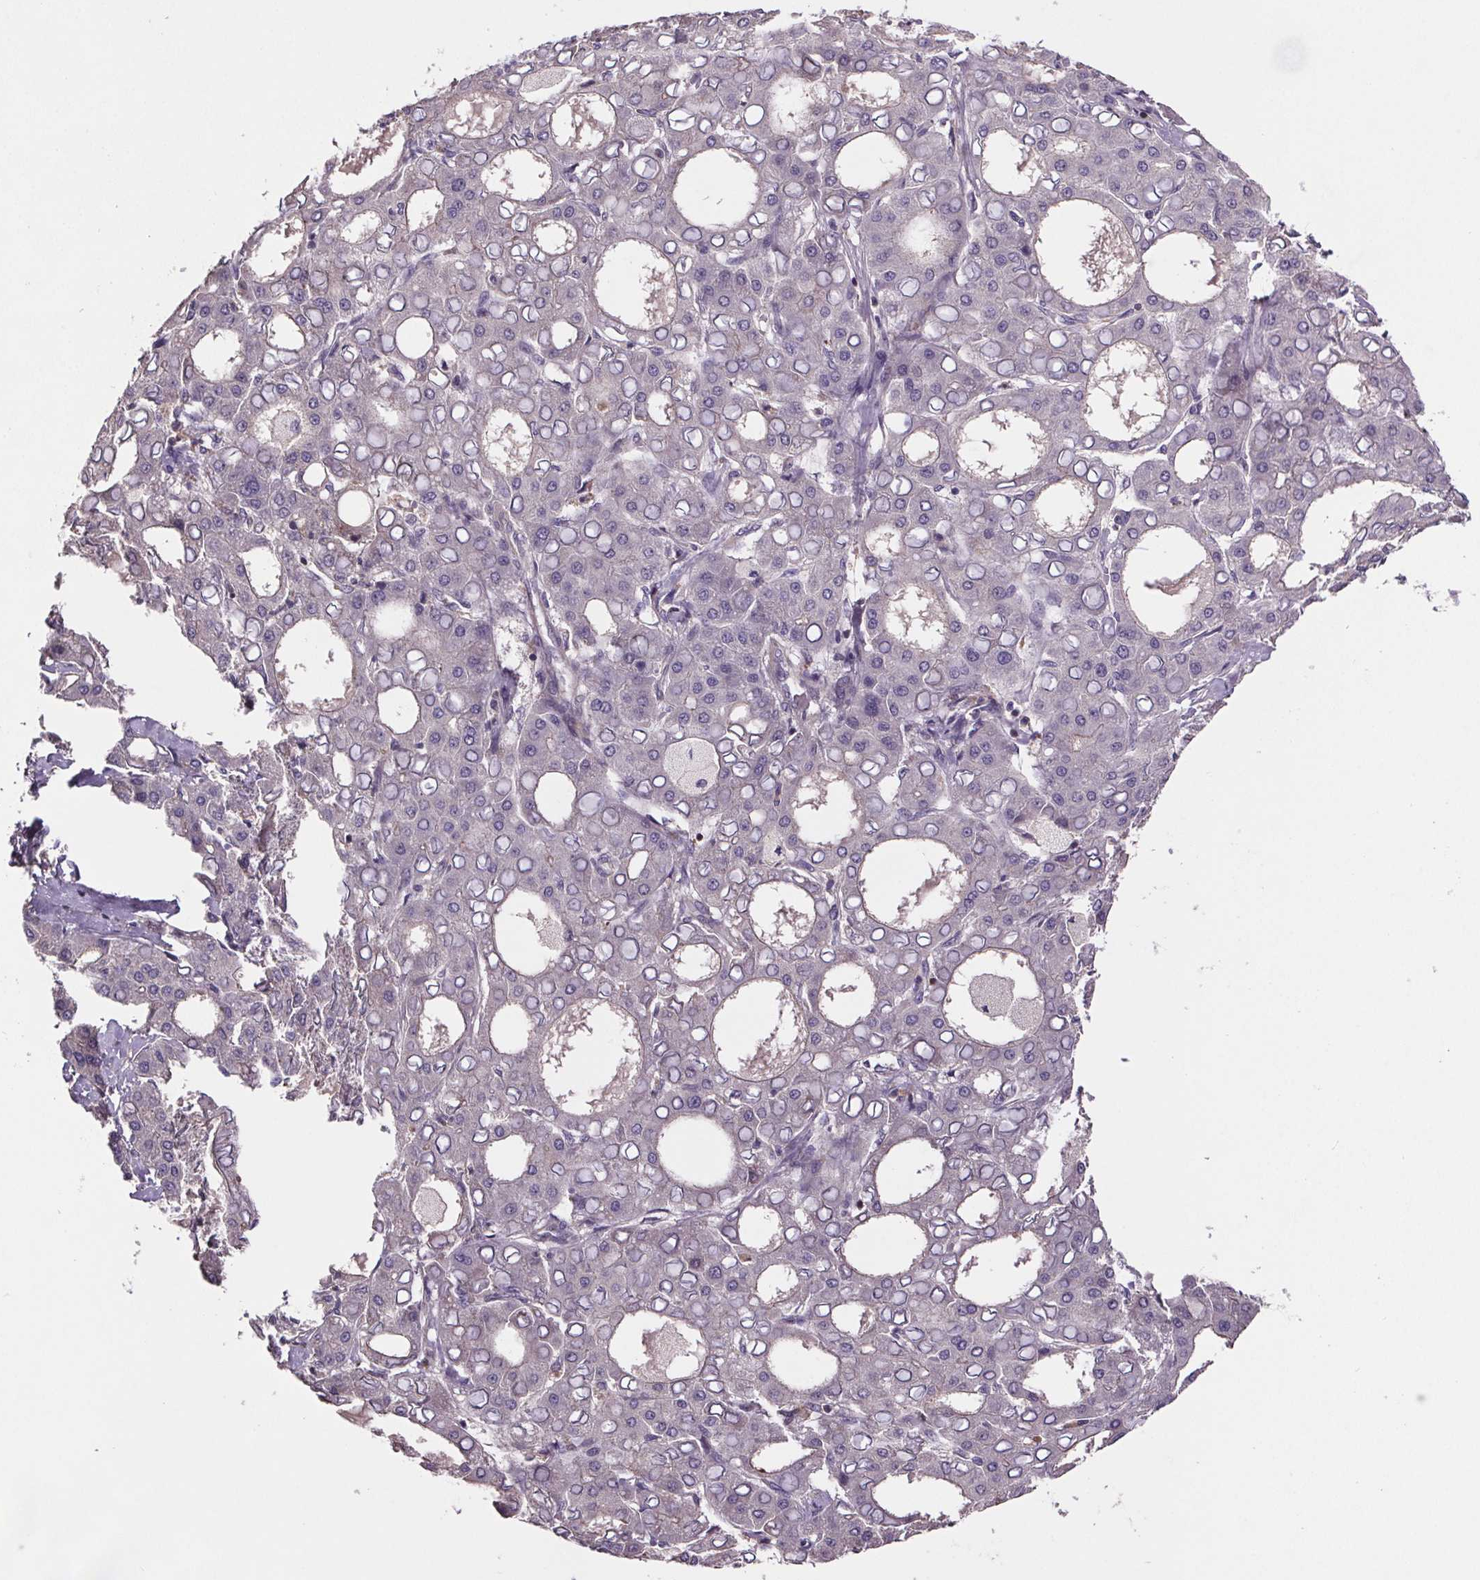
{"staining": {"intensity": "negative", "quantity": "none", "location": "none"}, "tissue": "liver cancer", "cell_type": "Tumor cells", "image_type": "cancer", "snomed": [{"axis": "morphology", "description": "Carcinoma, Hepatocellular, NOS"}, {"axis": "topography", "description": "Liver"}], "caption": "Immunohistochemical staining of human liver cancer (hepatocellular carcinoma) reveals no significant staining in tumor cells. The staining was performed using DAB to visualize the protein expression in brown, while the nuclei were stained in blue with hematoxylin (Magnification: 20x).", "gene": "CLN3", "patient": {"sex": "male", "age": 65}}